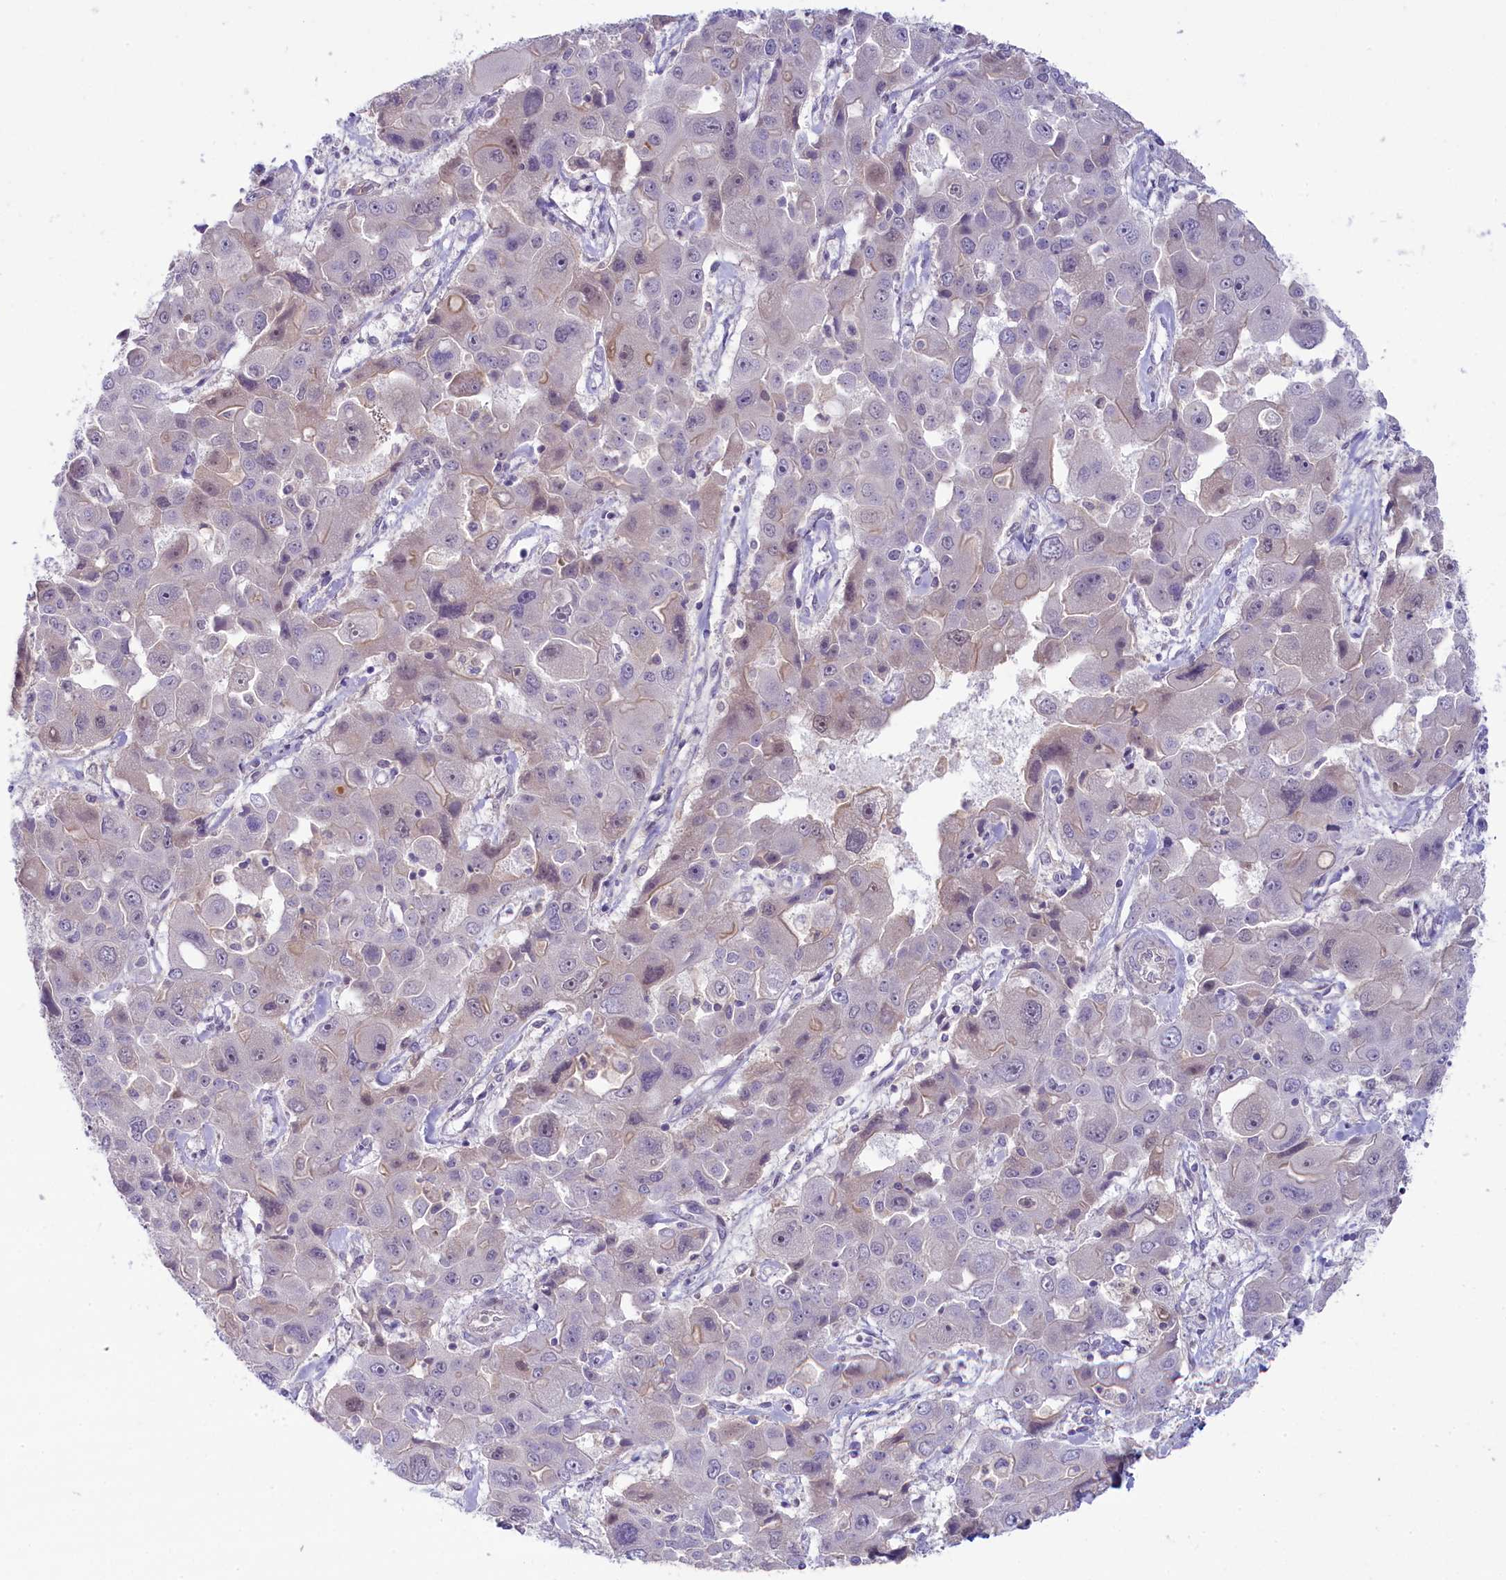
{"staining": {"intensity": "negative", "quantity": "none", "location": "none"}, "tissue": "liver cancer", "cell_type": "Tumor cells", "image_type": "cancer", "snomed": [{"axis": "morphology", "description": "Cholangiocarcinoma"}, {"axis": "topography", "description": "Liver"}], "caption": "DAB (3,3'-diaminobenzidine) immunohistochemical staining of human liver cholangiocarcinoma shows no significant expression in tumor cells.", "gene": "CRAMP1", "patient": {"sex": "male", "age": 67}}